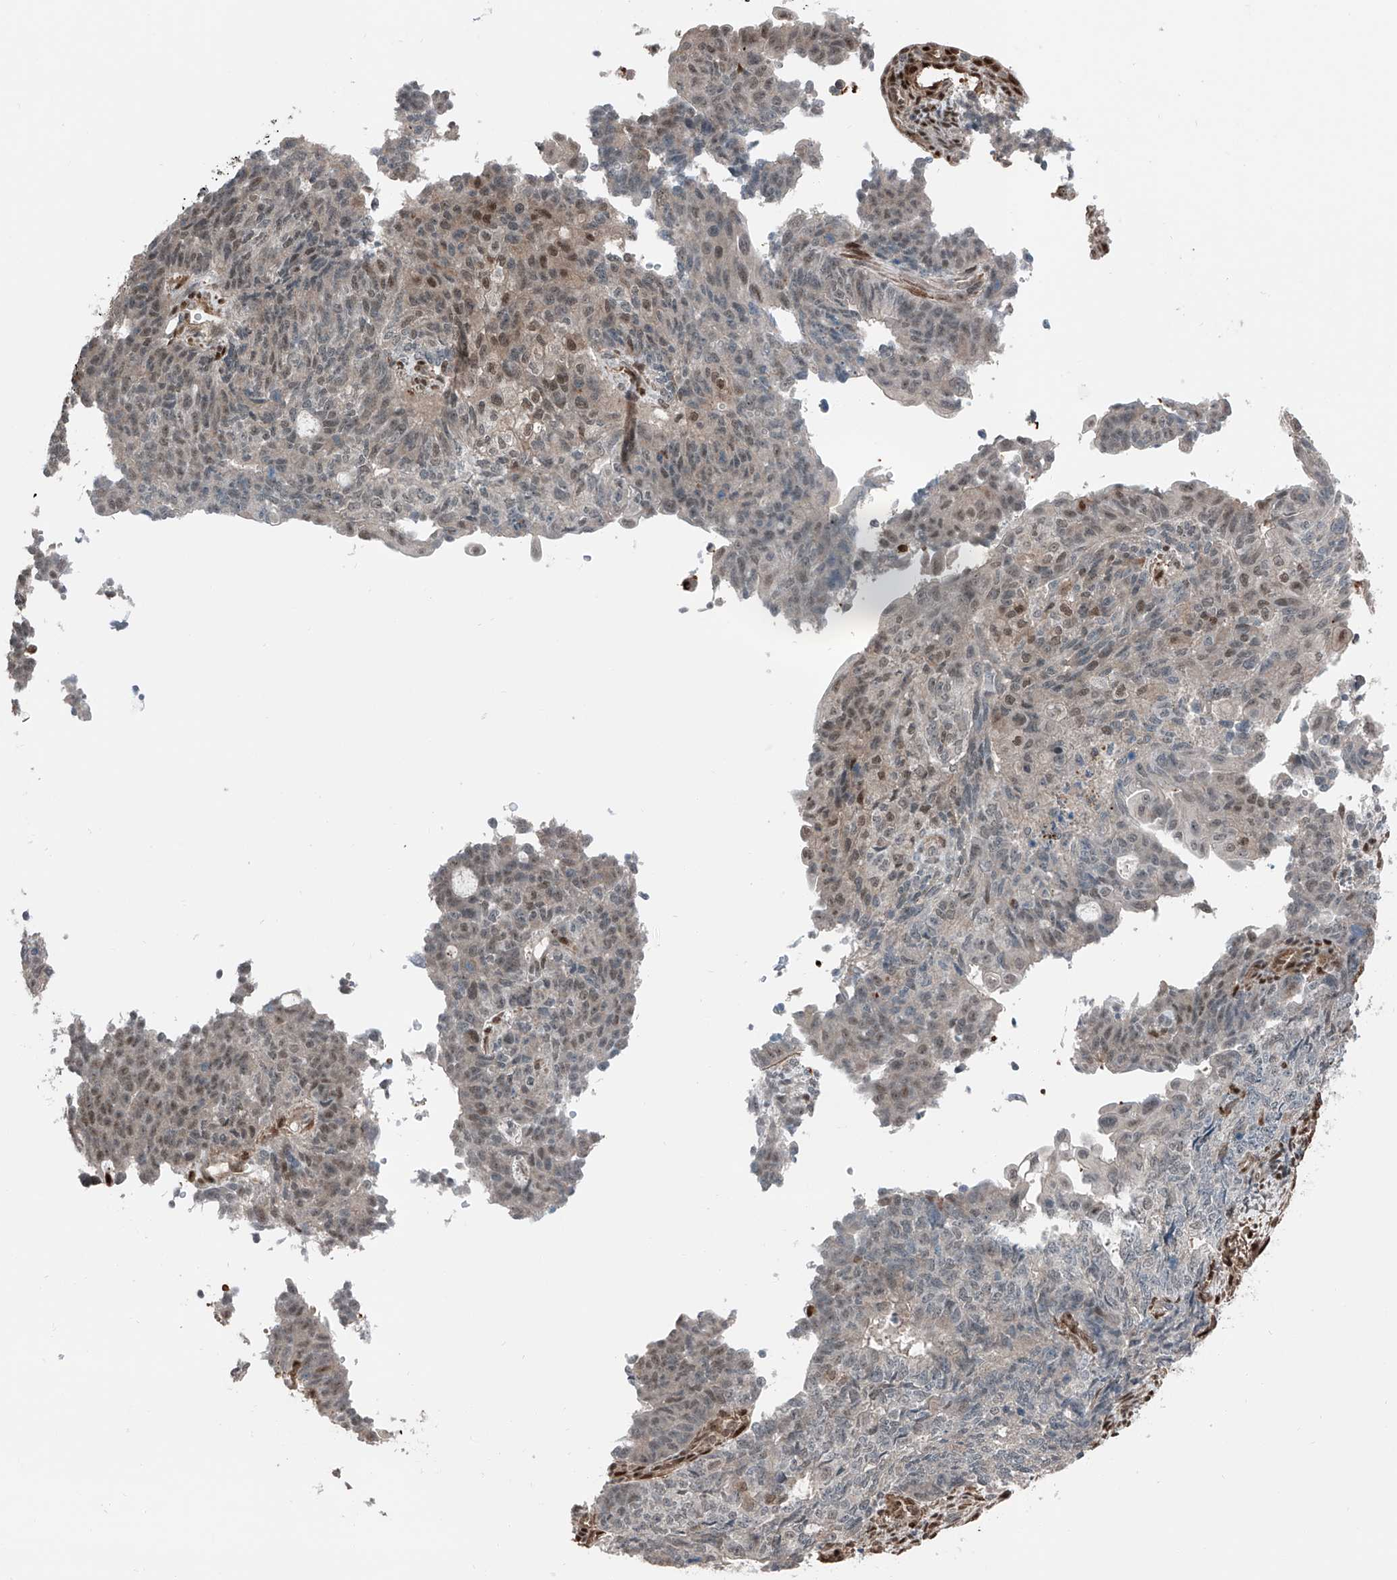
{"staining": {"intensity": "moderate", "quantity": "<25%", "location": "nuclear"}, "tissue": "endometrial cancer", "cell_type": "Tumor cells", "image_type": "cancer", "snomed": [{"axis": "morphology", "description": "Adenocarcinoma, NOS"}, {"axis": "topography", "description": "Endometrium"}], "caption": "Adenocarcinoma (endometrial) tissue demonstrates moderate nuclear positivity in approximately <25% of tumor cells (DAB = brown stain, brightfield microscopy at high magnification).", "gene": "HSPA6", "patient": {"sex": "female", "age": 32}}